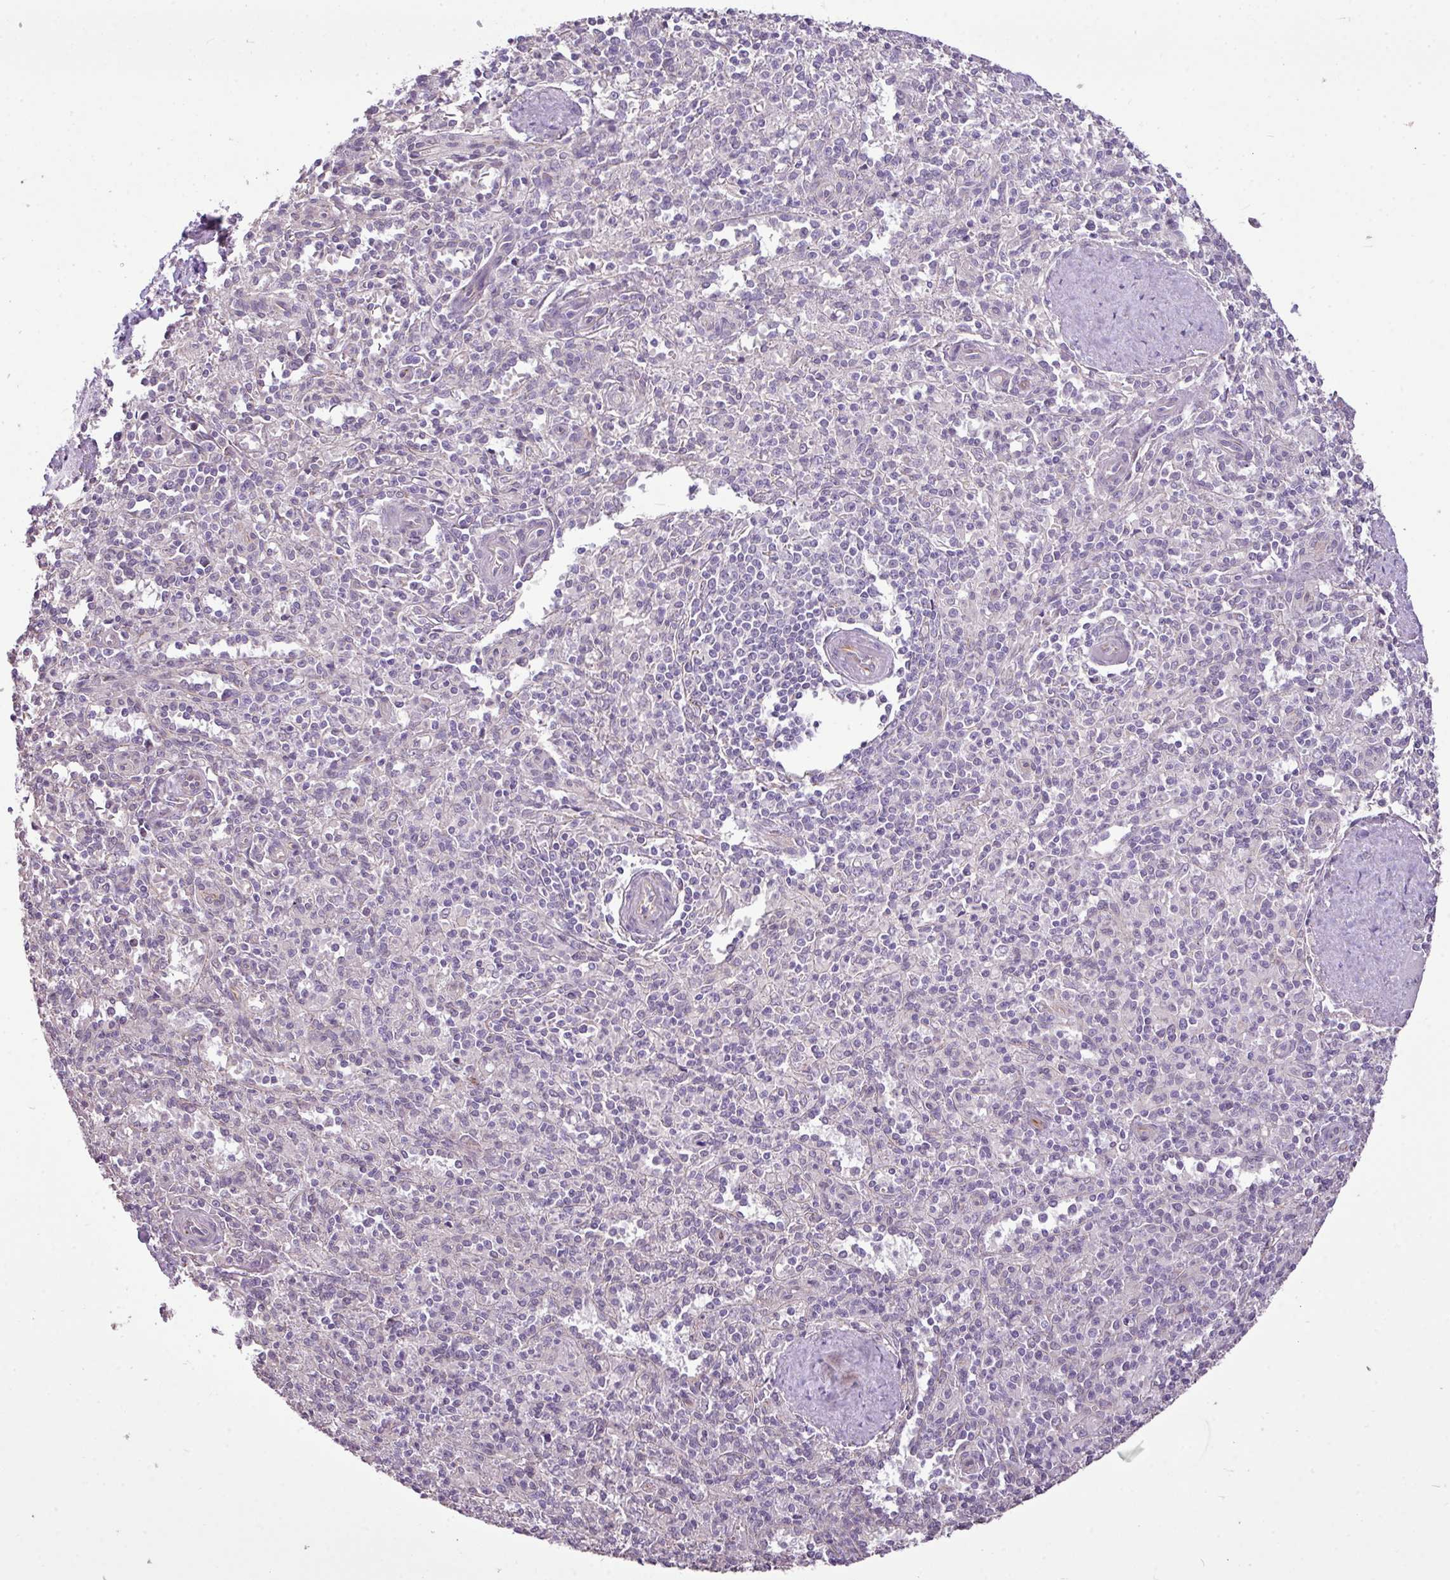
{"staining": {"intensity": "negative", "quantity": "none", "location": "none"}, "tissue": "spleen", "cell_type": "Cells in red pulp", "image_type": "normal", "snomed": [{"axis": "morphology", "description": "Normal tissue, NOS"}, {"axis": "topography", "description": "Spleen"}], "caption": "Immunohistochemistry micrograph of normal spleen: spleen stained with DAB shows no significant protein expression in cells in red pulp. The staining is performed using DAB brown chromogen with nuclei counter-stained in using hematoxylin.", "gene": "ALDH2", "patient": {"sex": "female", "age": 70}}